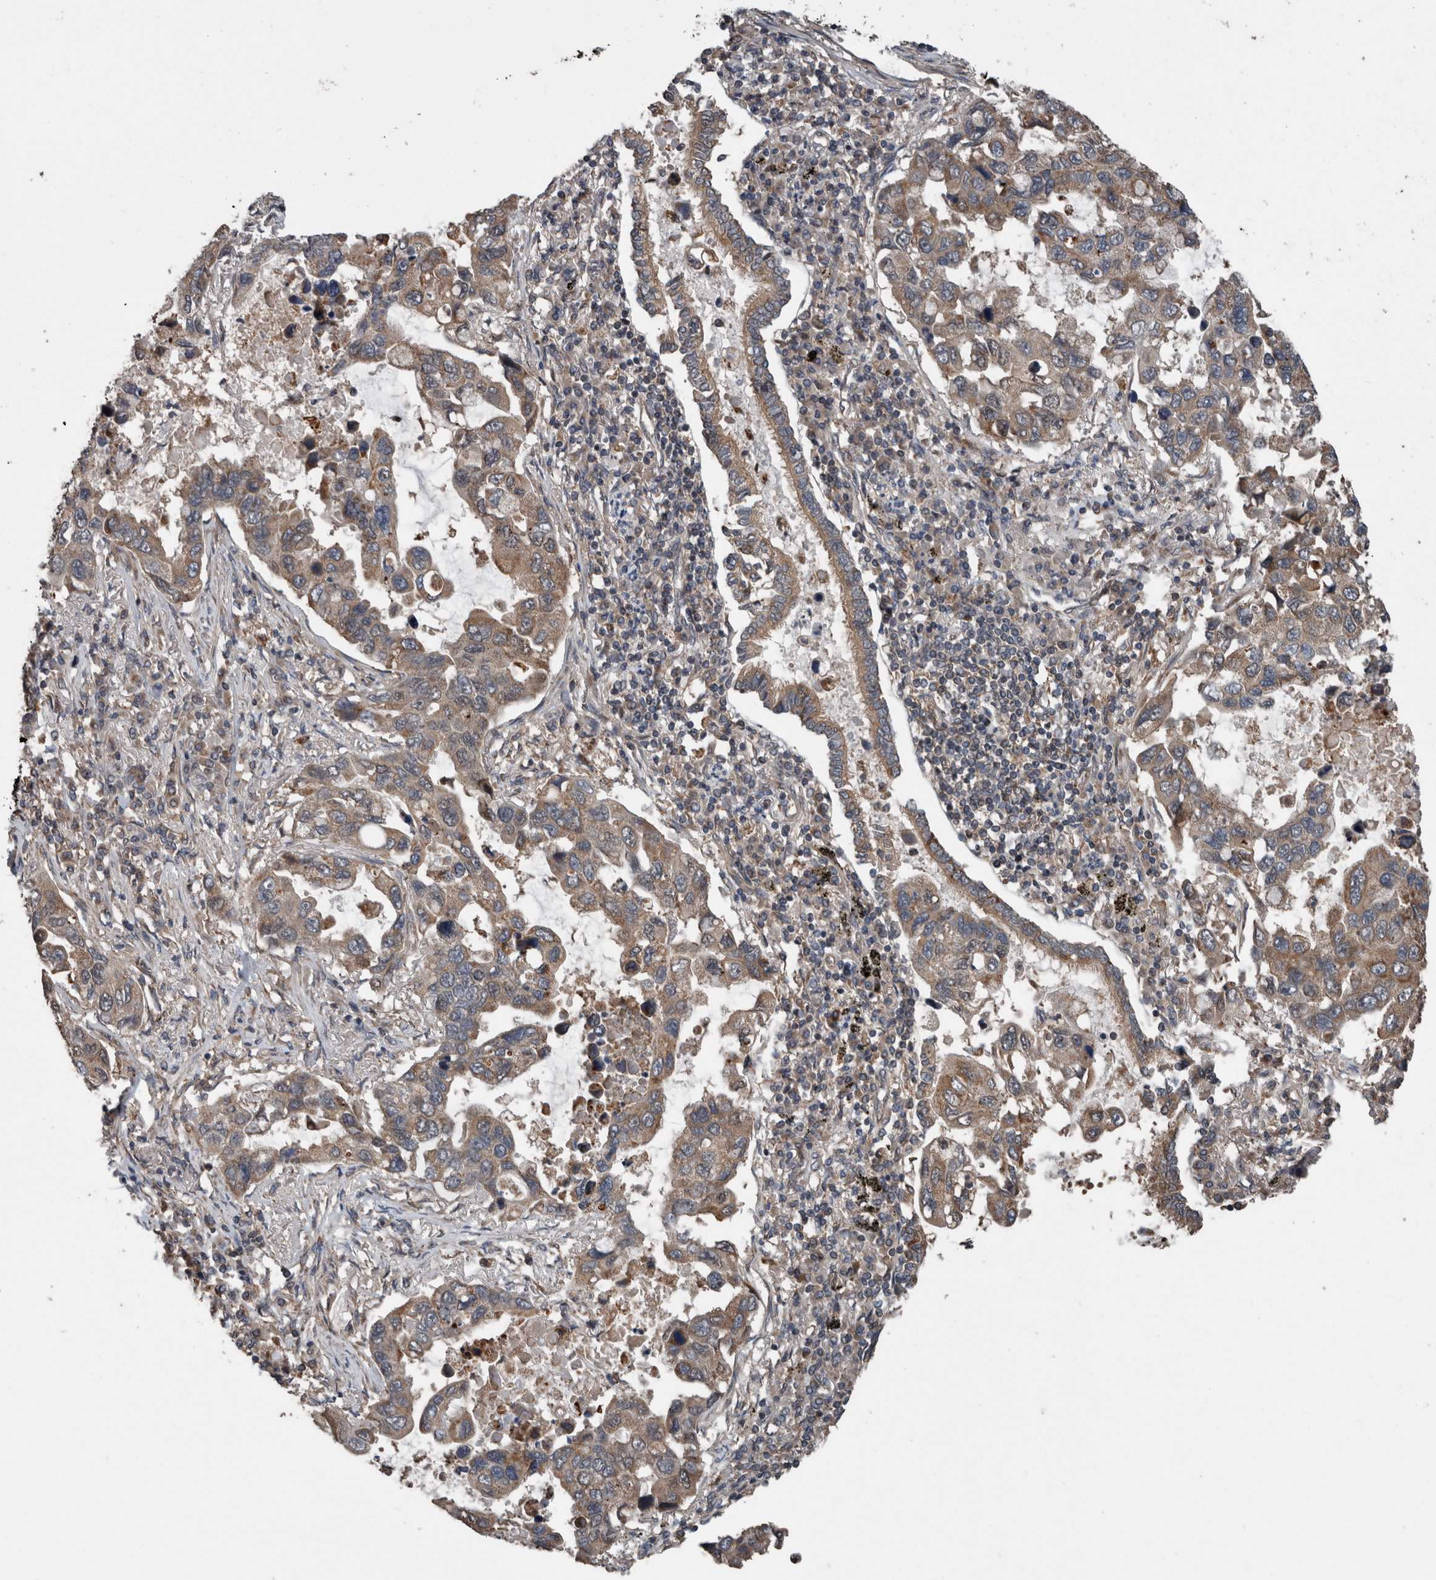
{"staining": {"intensity": "moderate", "quantity": ">75%", "location": "cytoplasmic/membranous"}, "tissue": "lung cancer", "cell_type": "Tumor cells", "image_type": "cancer", "snomed": [{"axis": "morphology", "description": "Adenocarcinoma, NOS"}, {"axis": "topography", "description": "Lung"}], "caption": "This histopathology image demonstrates lung cancer stained with immunohistochemistry to label a protein in brown. The cytoplasmic/membranous of tumor cells show moderate positivity for the protein. Nuclei are counter-stained blue.", "gene": "RIOK3", "patient": {"sex": "male", "age": 64}}